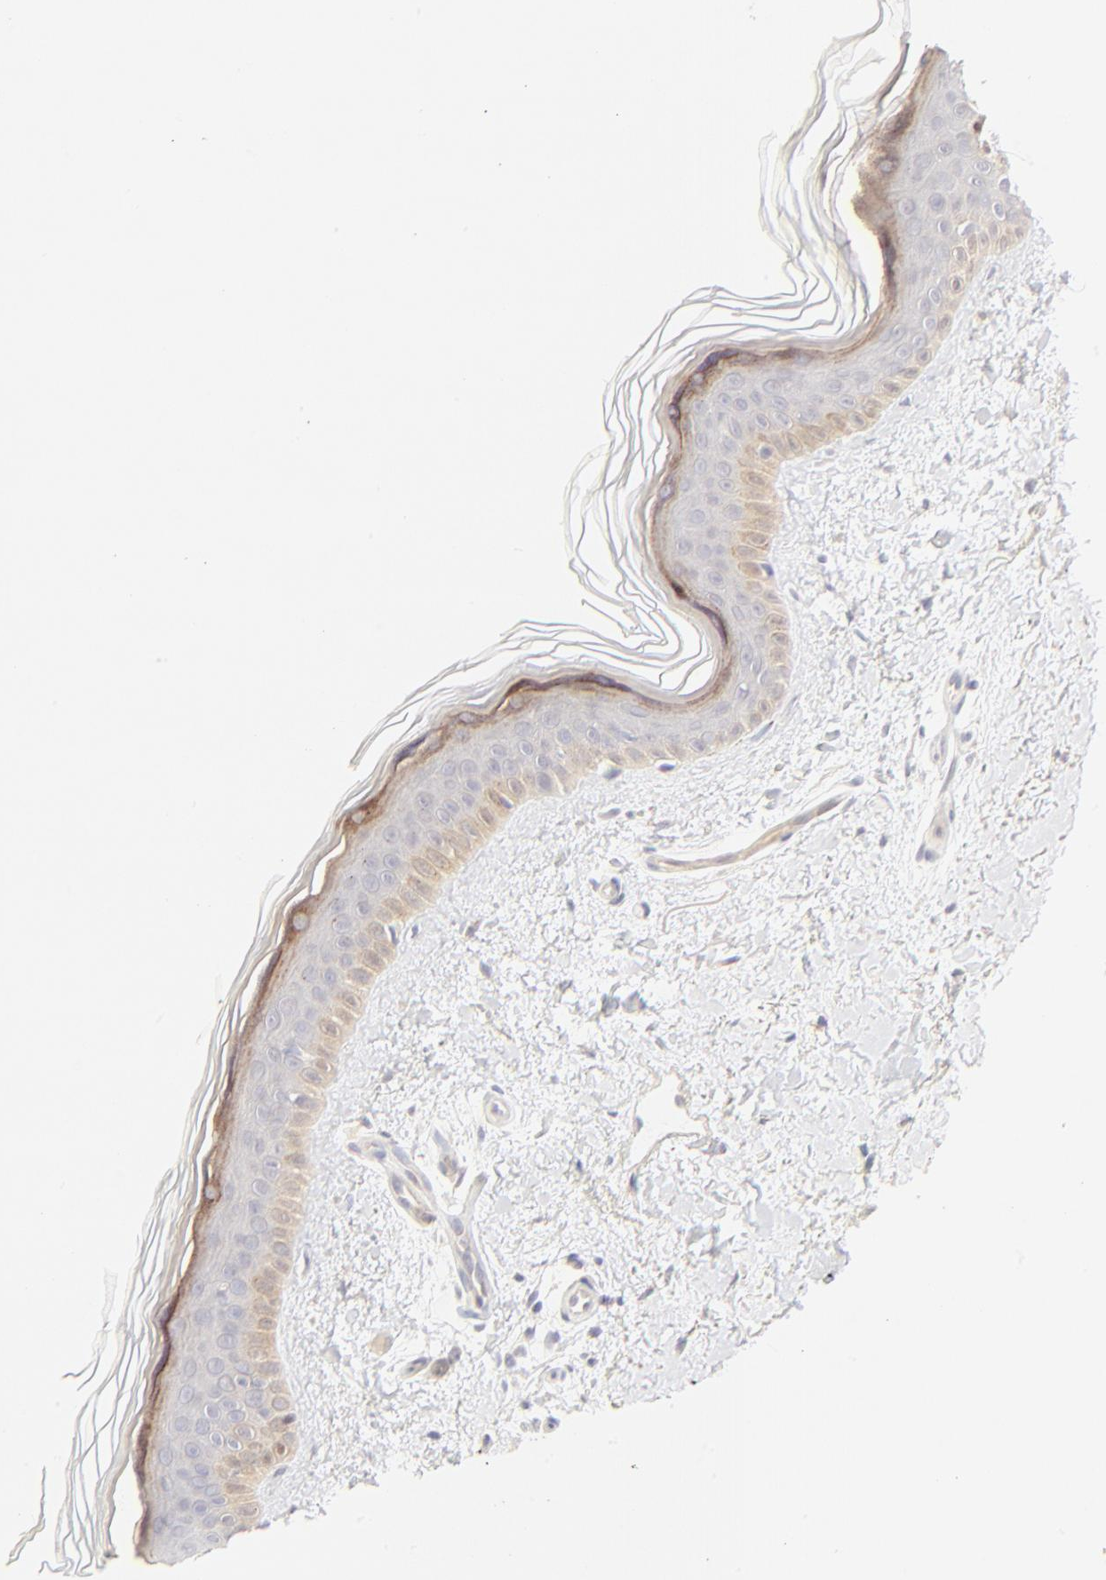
{"staining": {"intensity": "negative", "quantity": "none", "location": "none"}, "tissue": "skin", "cell_type": "Fibroblasts", "image_type": "normal", "snomed": [{"axis": "morphology", "description": "Normal tissue, NOS"}, {"axis": "topography", "description": "Skin"}], "caption": "A high-resolution photomicrograph shows immunohistochemistry (IHC) staining of benign skin, which shows no significant expression in fibroblasts.", "gene": "NKX2", "patient": {"sex": "female", "age": 19}}